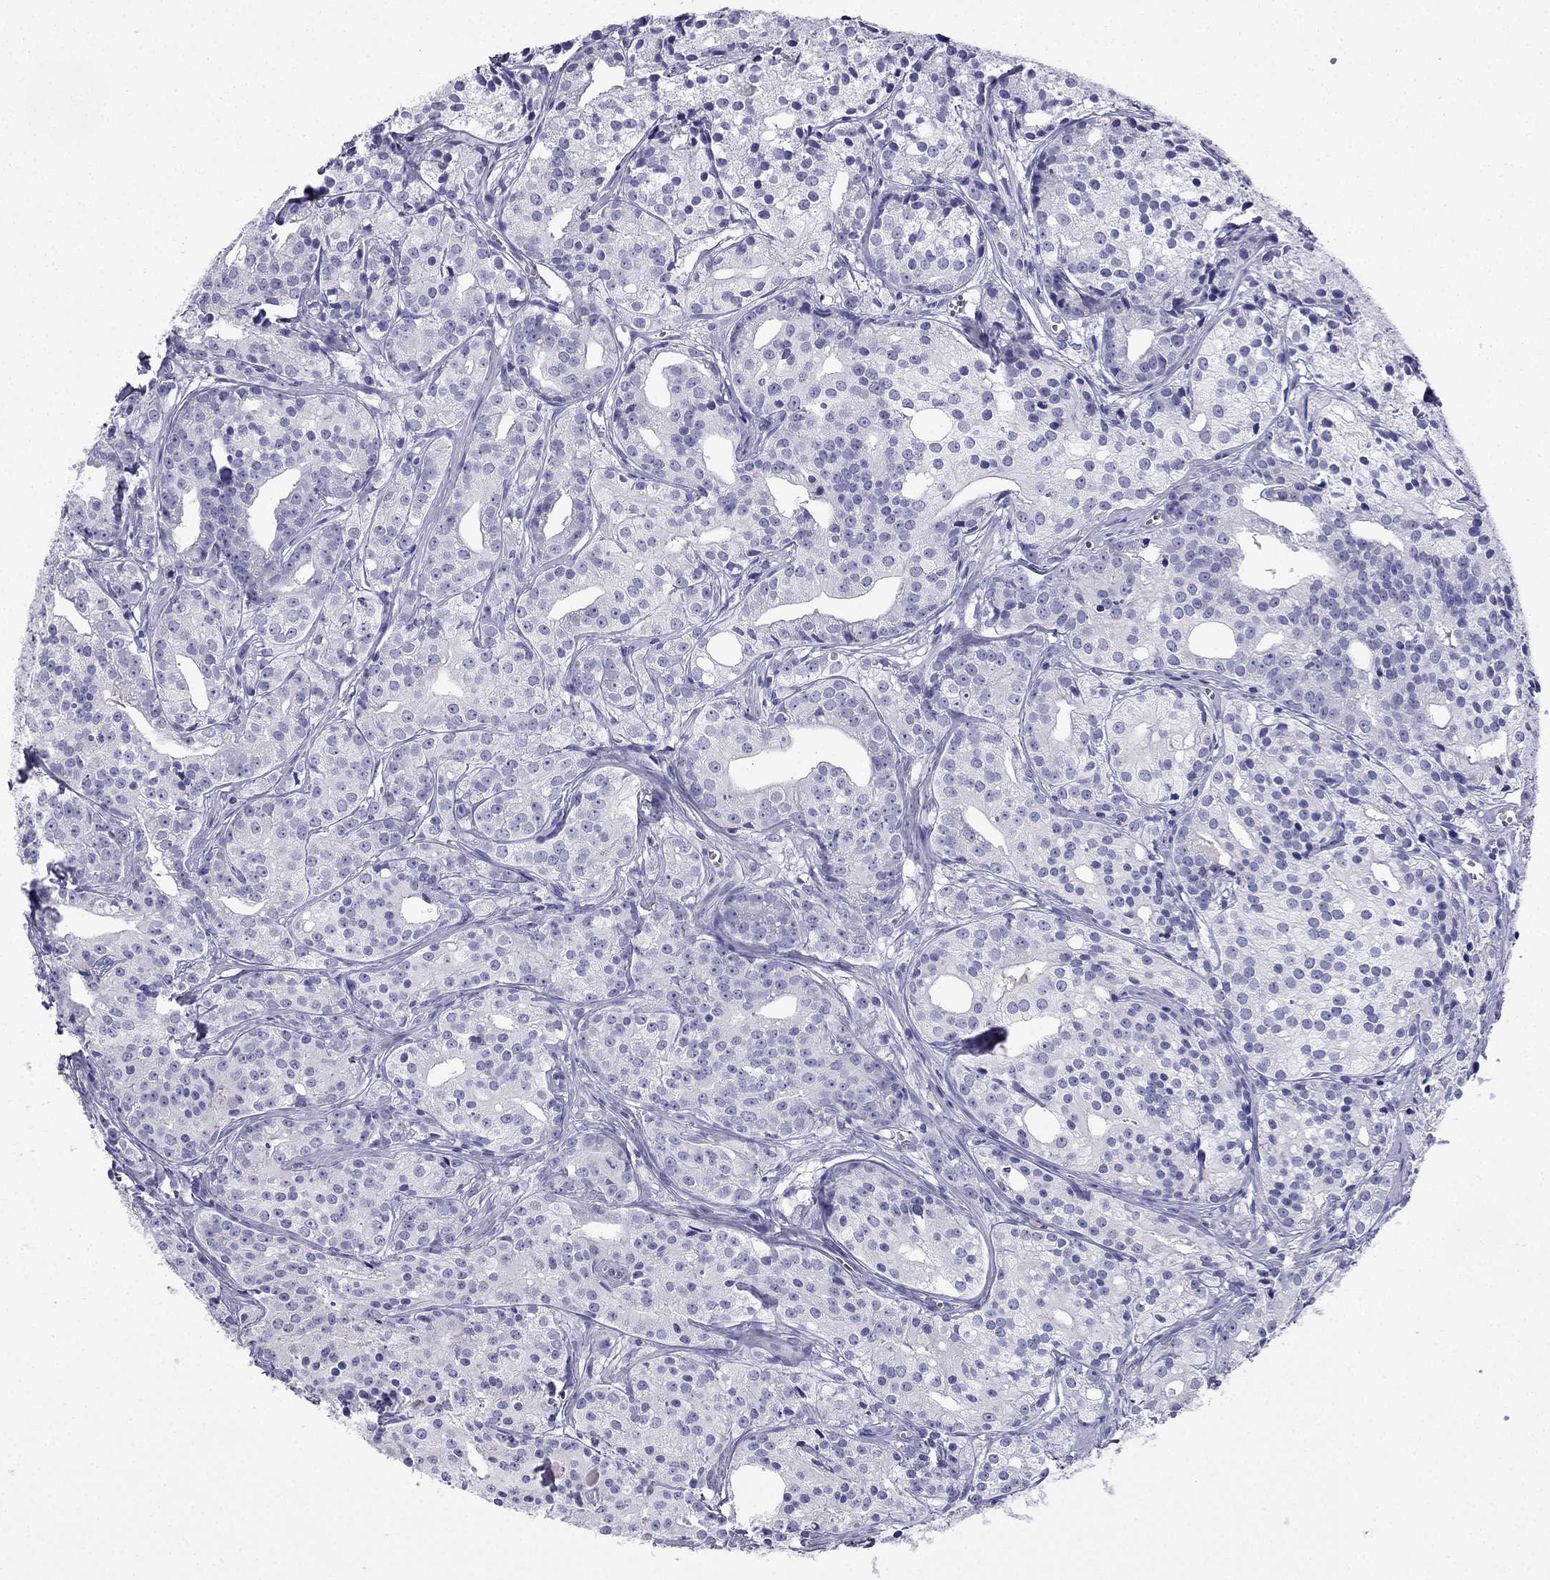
{"staining": {"intensity": "negative", "quantity": "none", "location": "none"}, "tissue": "prostate cancer", "cell_type": "Tumor cells", "image_type": "cancer", "snomed": [{"axis": "morphology", "description": "Adenocarcinoma, Medium grade"}, {"axis": "topography", "description": "Prostate"}], "caption": "Medium-grade adenocarcinoma (prostate) stained for a protein using immunohistochemistry demonstrates no positivity tumor cells.", "gene": "NPTX1", "patient": {"sex": "male", "age": 74}}